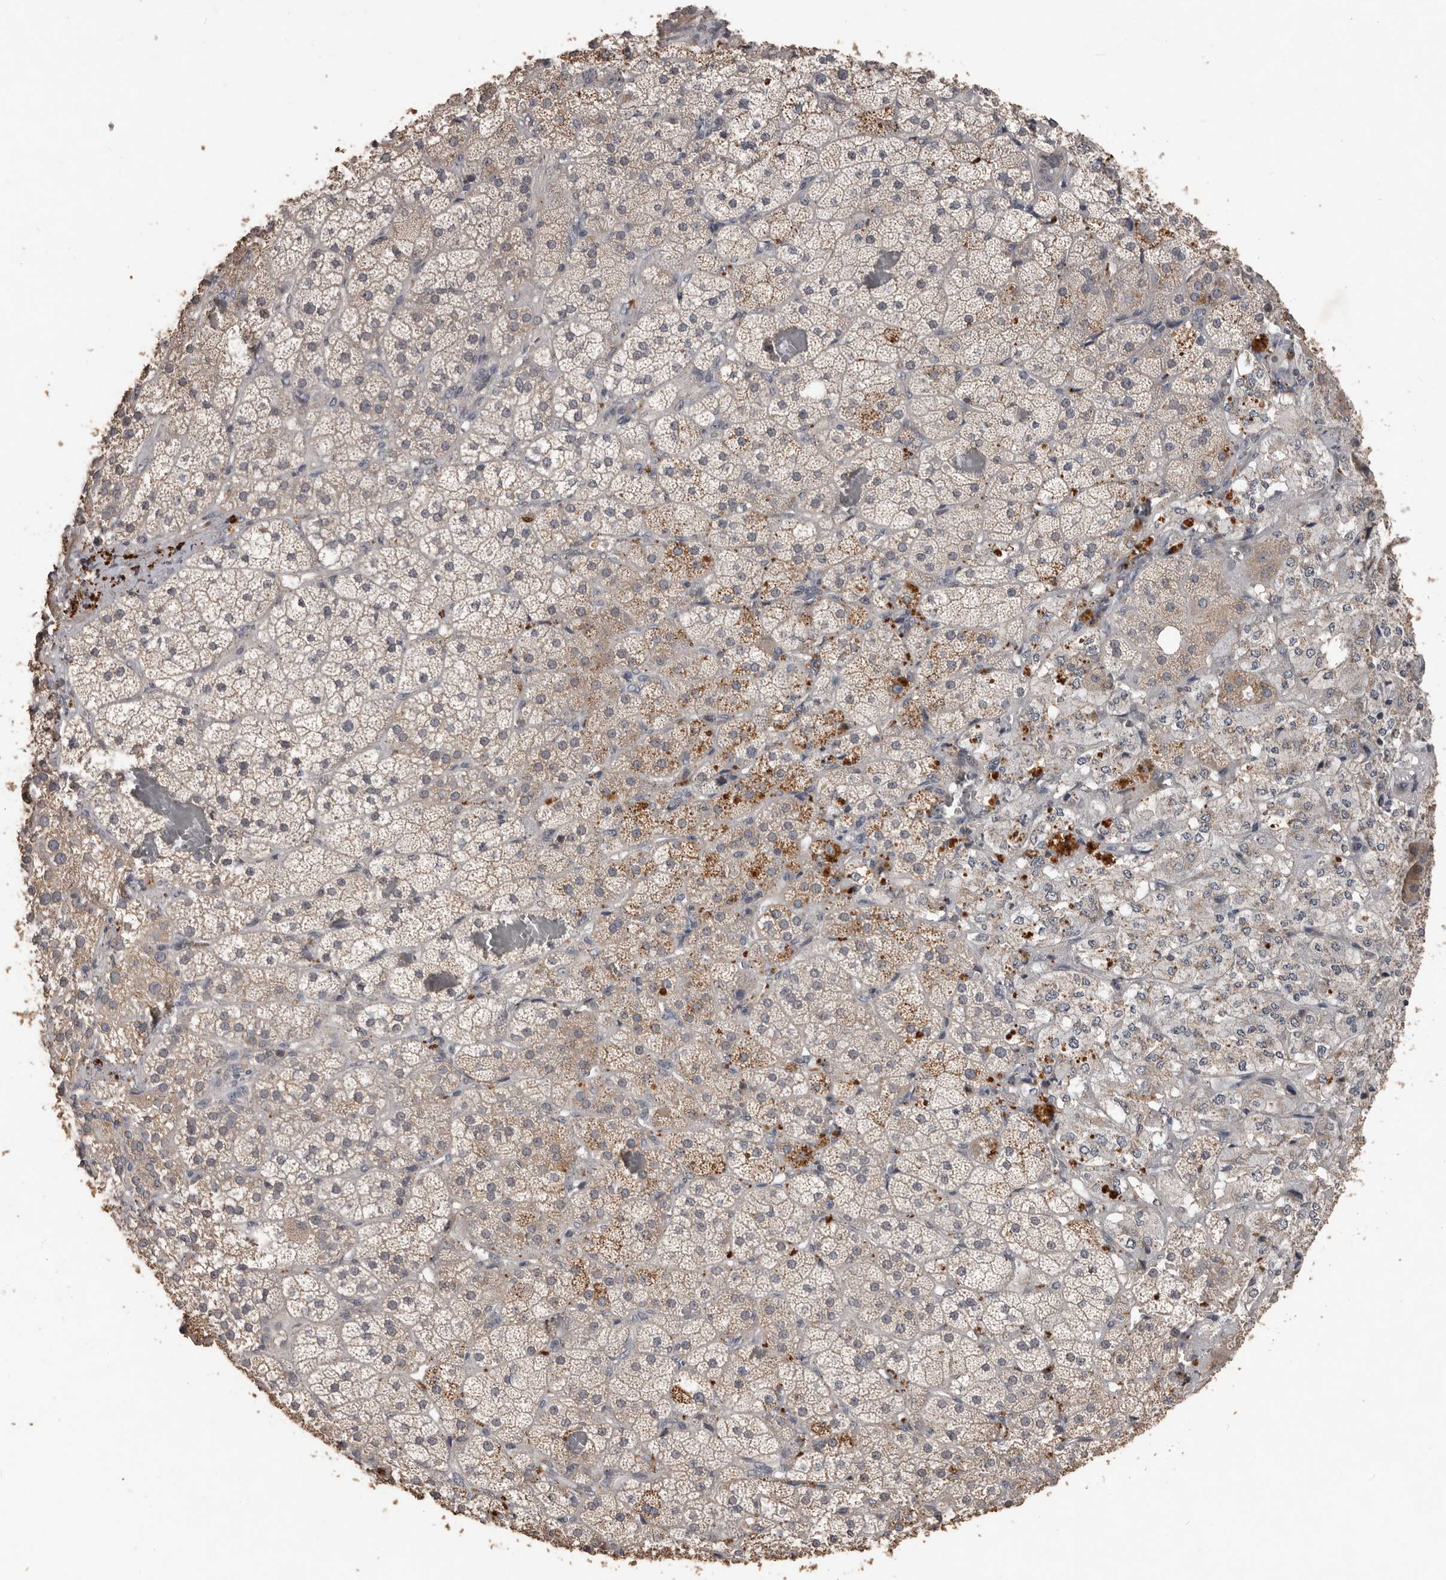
{"staining": {"intensity": "weak", "quantity": "25%-75%", "location": "cytoplasmic/membranous"}, "tissue": "adrenal gland", "cell_type": "Glandular cells", "image_type": "normal", "snomed": [{"axis": "morphology", "description": "Normal tissue, NOS"}, {"axis": "topography", "description": "Adrenal gland"}], "caption": "A high-resolution micrograph shows immunohistochemistry staining of normal adrenal gland, which exhibits weak cytoplasmic/membranous expression in about 25%-75% of glandular cells. (DAB IHC with brightfield microscopy, high magnification).", "gene": "BAMBI", "patient": {"sex": "male", "age": 57}}